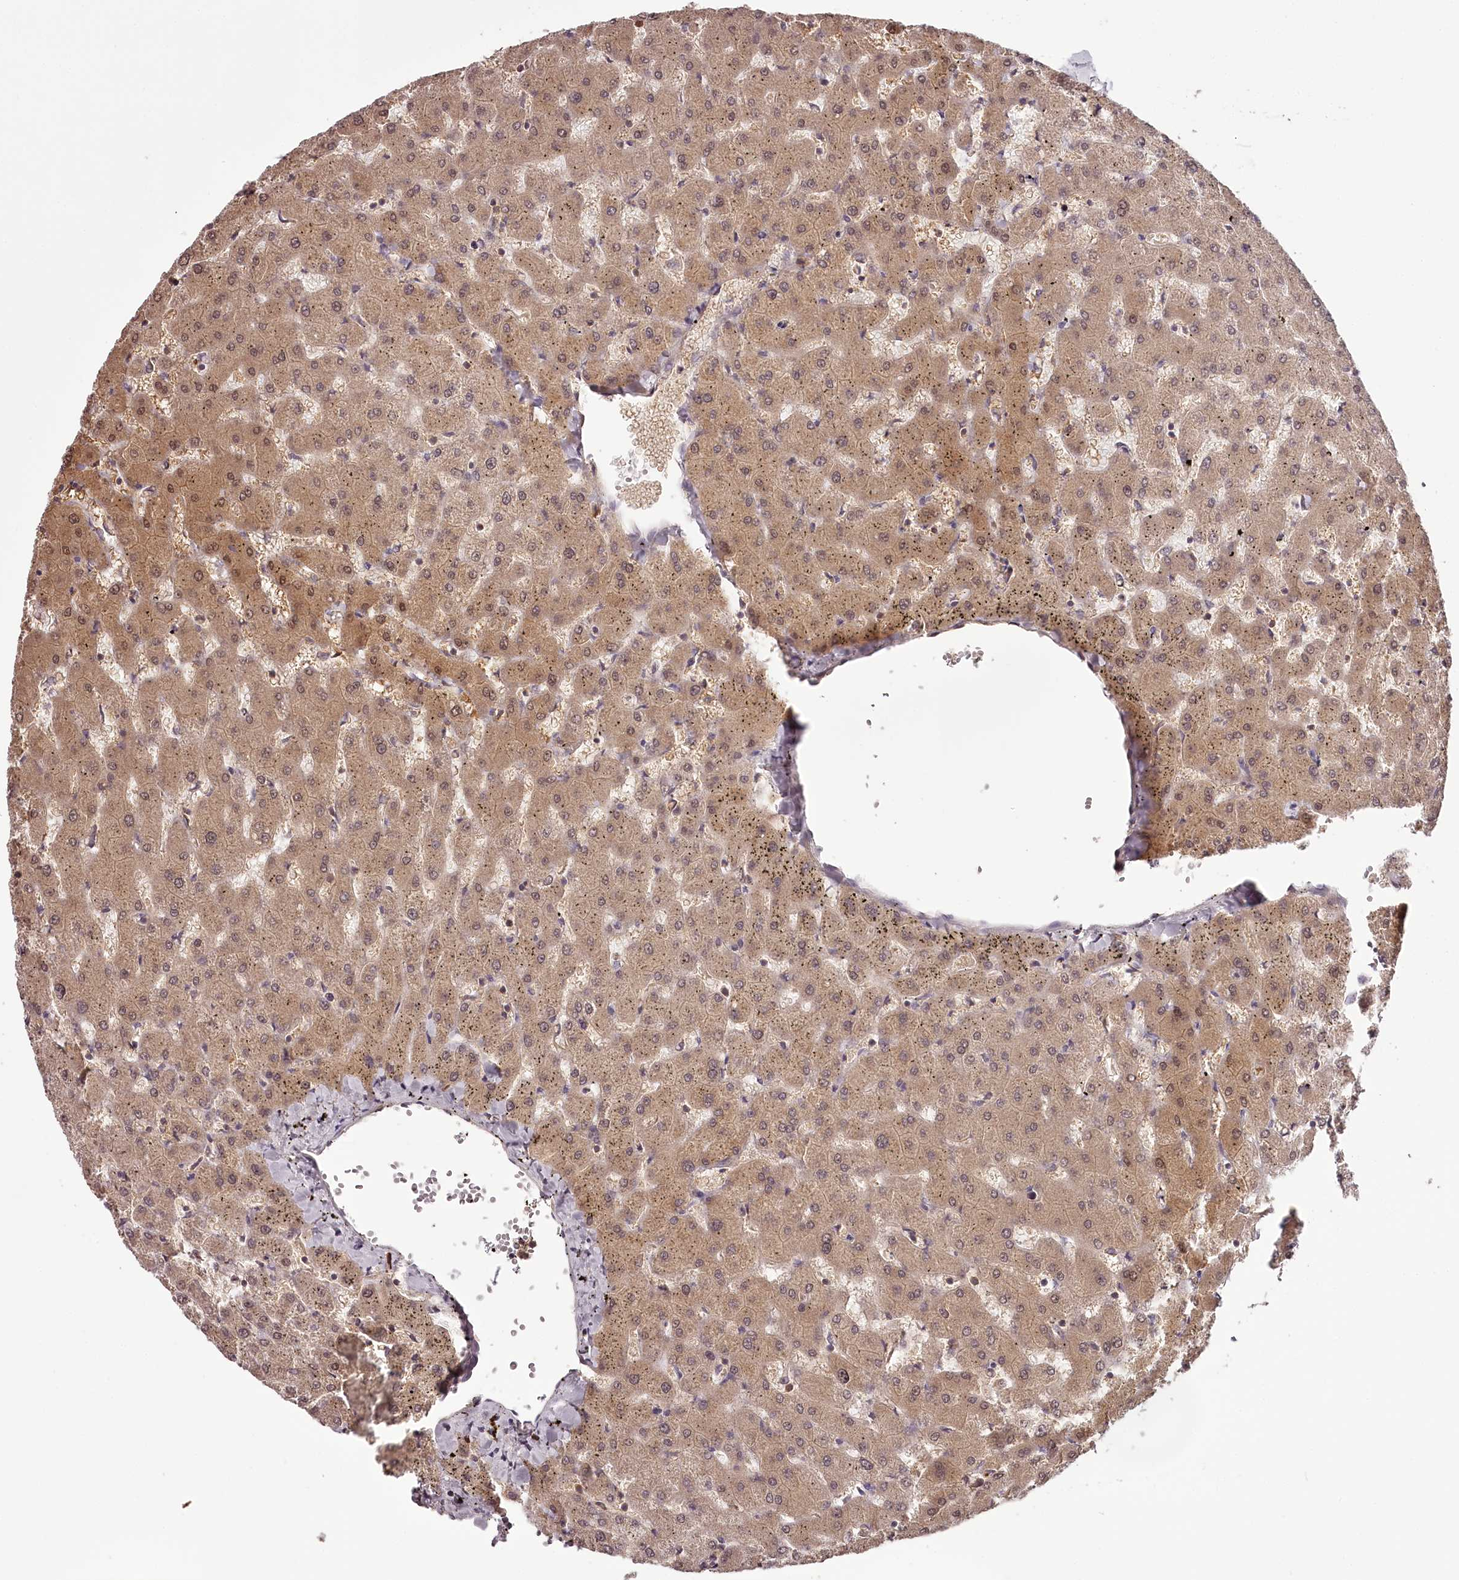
{"staining": {"intensity": "moderate", "quantity": ">75%", "location": "cytoplasmic/membranous"}, "tissue": "liver", "cell_type": "Cholangiocytes", "image_type": "normal", "snomed": [{"axis": "morphology", "description": "Normal tissue, NOS"}, {"axis": "topography", "description": "Liver"}], "caption": "This is a photomicrograph of IHC staining of benign liver, which shows moderate expression in the cytoplasmic/membranous of cholangiocytes.", "gene": "TARS1", "patient": {"sex": "female", "age": 63}}